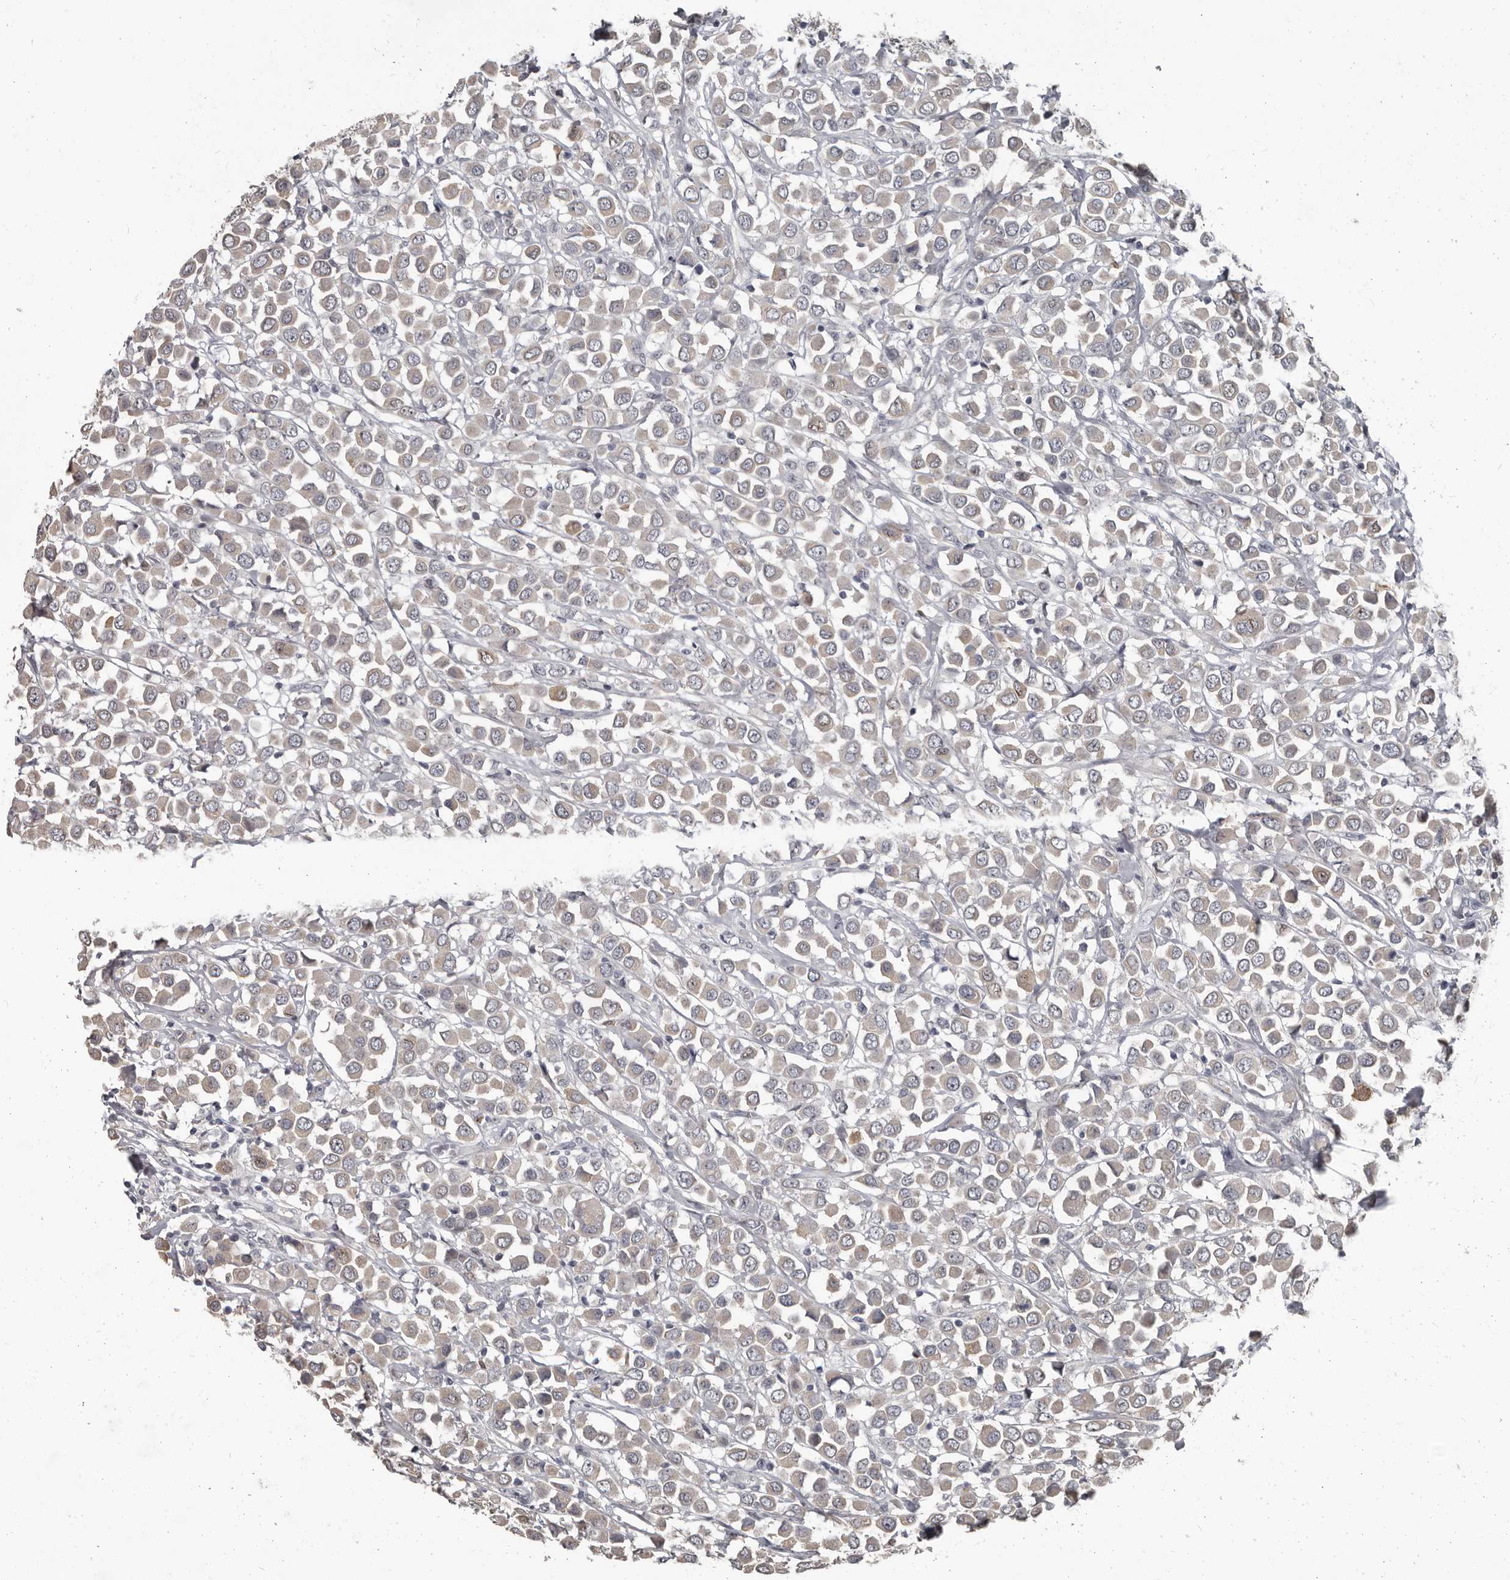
{"staining": {"intensity": "moderate", "quantity": "<25%", "location": "cytoplasmic/membranous"}, "tissue": "breast cancer", "cell_type": "Tumor cells", "image_type": "cancer", "snomed": [{"axis": "morphology", "description": "Duct carcinoma"}, {"axis": "topography", "description": "Breast"}], "caption": "Breast invasive ductal carcinoma stained with a brown dye displays moderate cytoplasmic/membranous positive staining in about <25% of tumor cells.", "gene": "GPR157", "patient": {"sex": "female", "age": 61}}